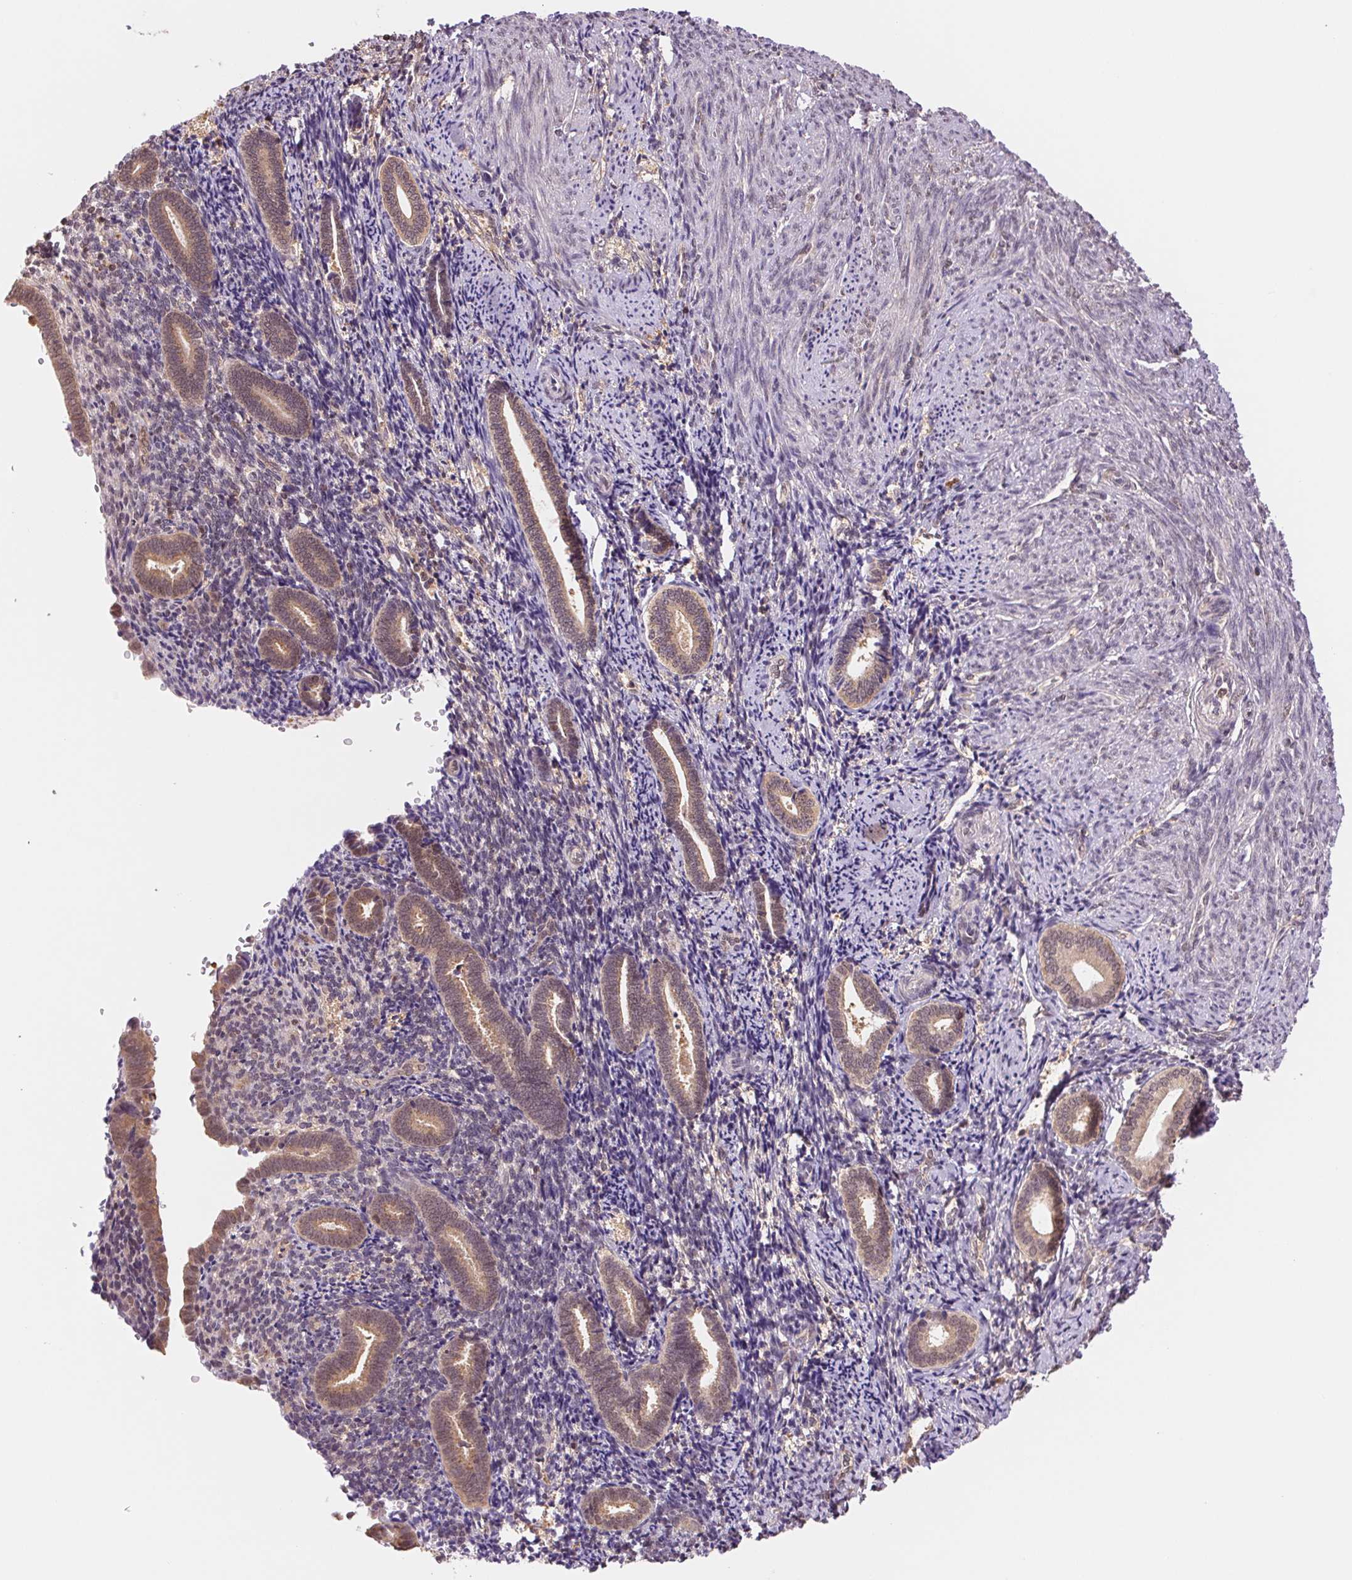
{"staining": {"intensity": "negative", "quantity": "none", "location": "none"}, "tissue": "endometrium", "cell_type": "Cells in endometrial stroma", "image_type": "normal", "snomed": [{"axis": "morphology", "description": "Normal tissue, NOS"}, {"axis": "topography", "description": "Endometrium"}], "caption": "The photomicrograph displays no staining of cells in endometrial stroma in benign endometrium. (Stains: DAB IHC with hematoxylin counter stain, Microscopy: brightfield microscopy at high magnification).", "gene": "CDC123", "patient": {"sex": "female", "age": 57}}